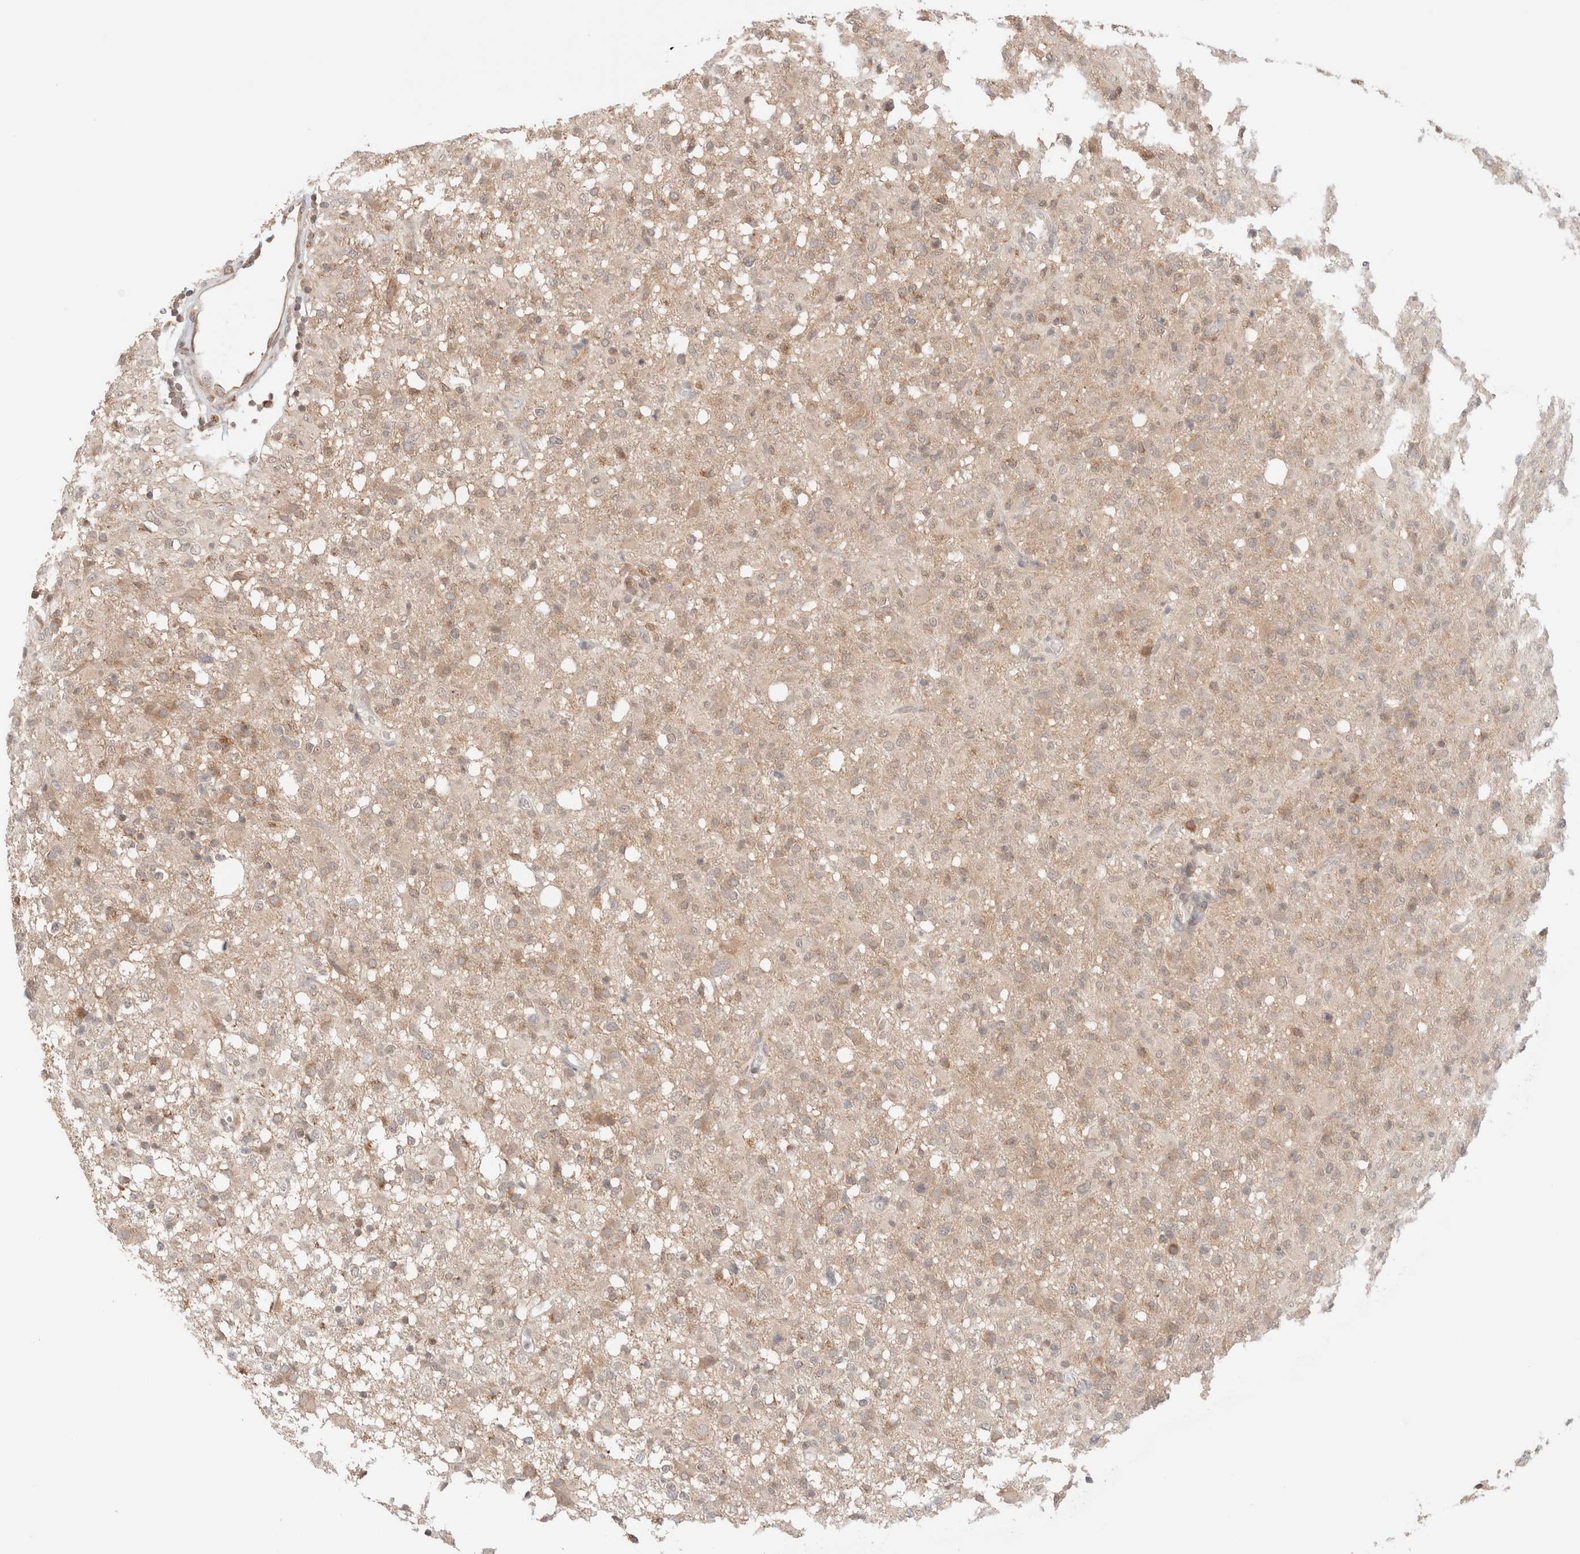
{"staining": {"intensity": "weak", "quantity": ">75%", "location": "cytoplasmic/membranous"}, "tissue": "glioma", "cell_type": "Tumor cells", "image_type": "cancer", "snomed": [{"axis": "morphology", "description": "Glioma, malignant, High grade"}, {"axis": "topography", "description": "Brain"}], "caption": "Glioma stained with immunohistochemistry demonstrates weak cytoplasmic/membranous expression in approximately >75% of tumor cells. The staining is performed using DAB (3,3'-diaminobenzidine) brown chromogen to label protein expression. The nuclei are counter-stained blue using hematoxylin.", "gene": "XKR4", "patient": {"sex": "female", "age": 57}}